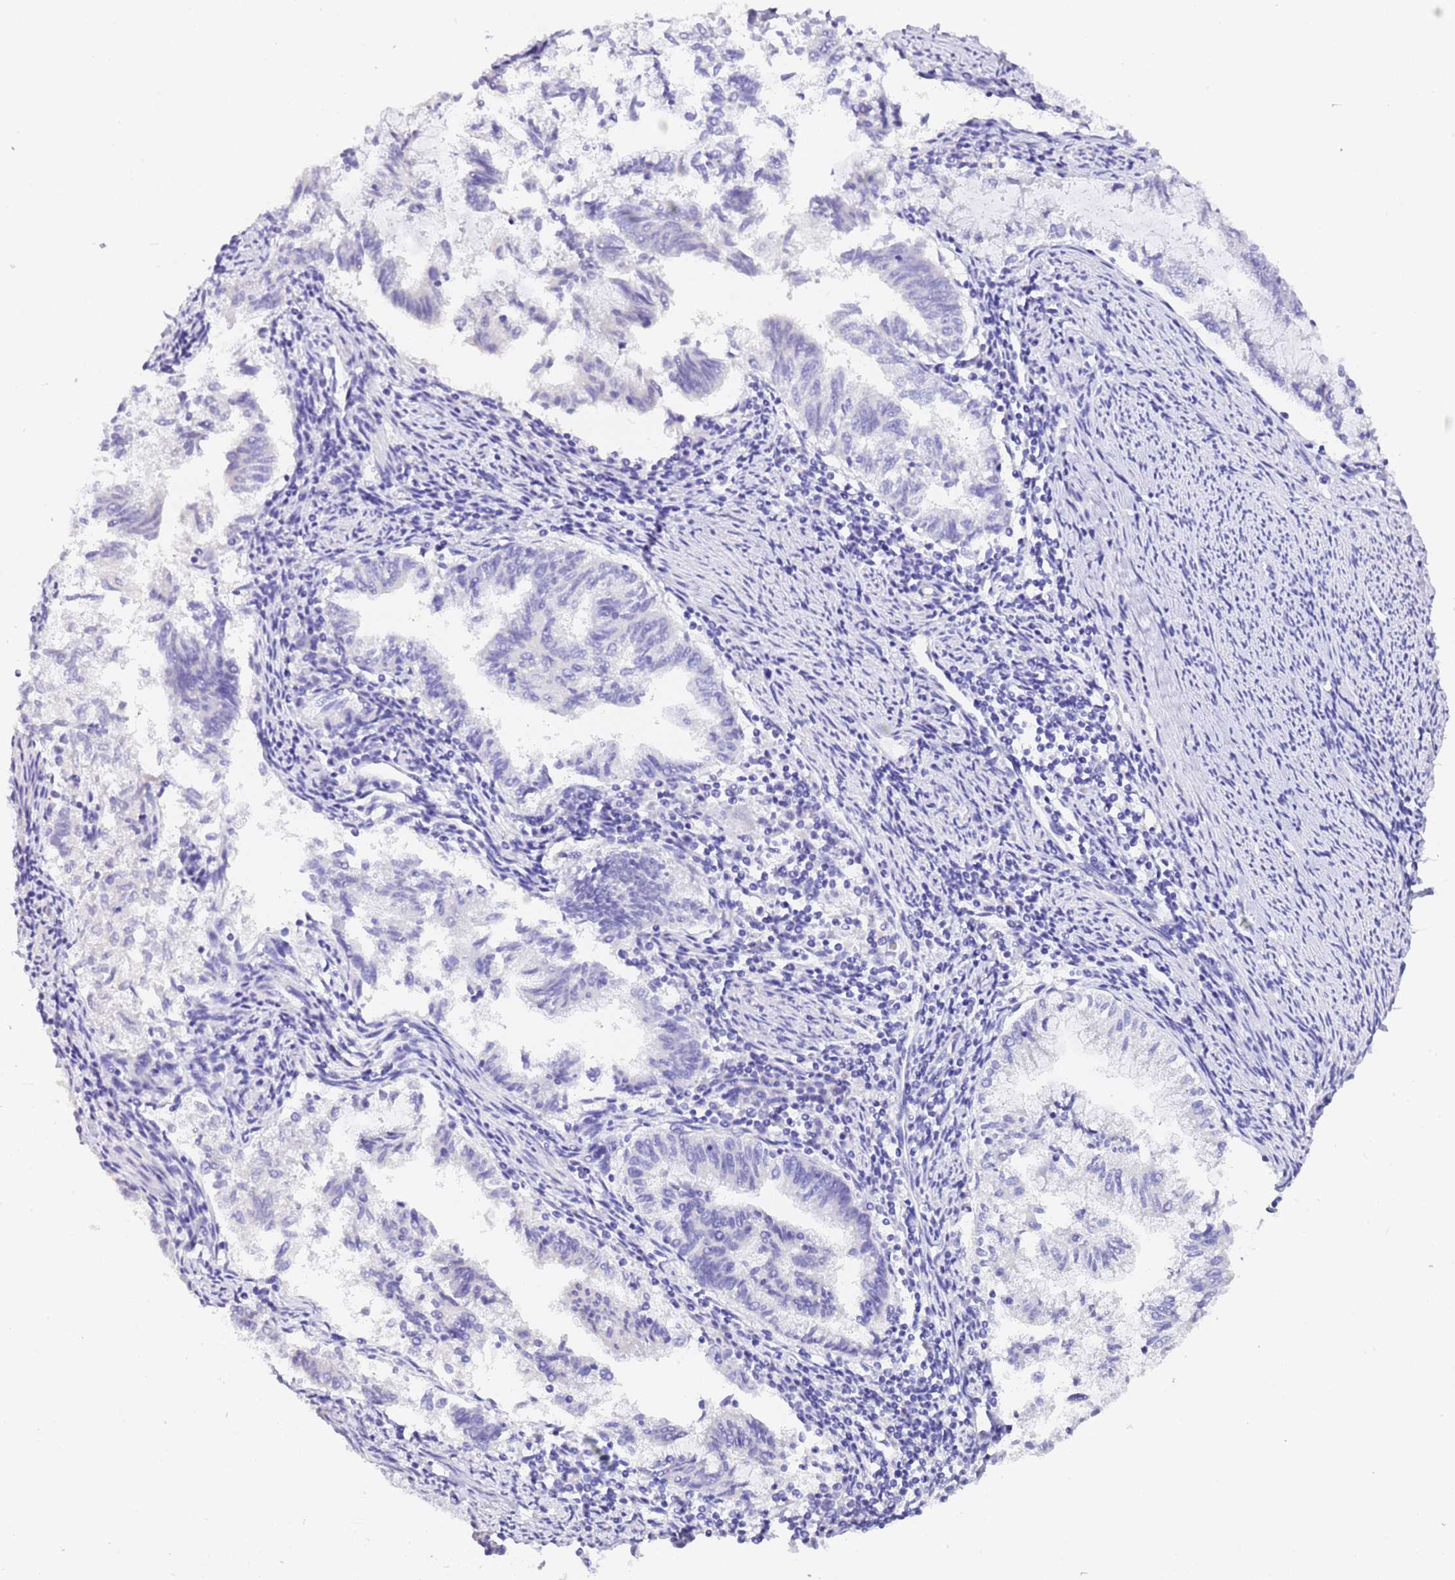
{"staining": {"intensity": "negative", "quantity": "none", "location": "none"}, "tissue": "endometrial cancer", "cell_type": "Tumor cells", "image_type": "cancer", "snomed": [{"axis": "morphology", "description": "Adenocarcinoma, NOS"}, {"axis": "topography", "description": "Endometrium"}], "caption": "An IHC micrograph of endometrial adenocarcinoma is shown. There is no staining in tumor cells of endometrial adenocarcinoma.", "gene": "GABRA1", "patient": {"sex": "female", "age": 79}}